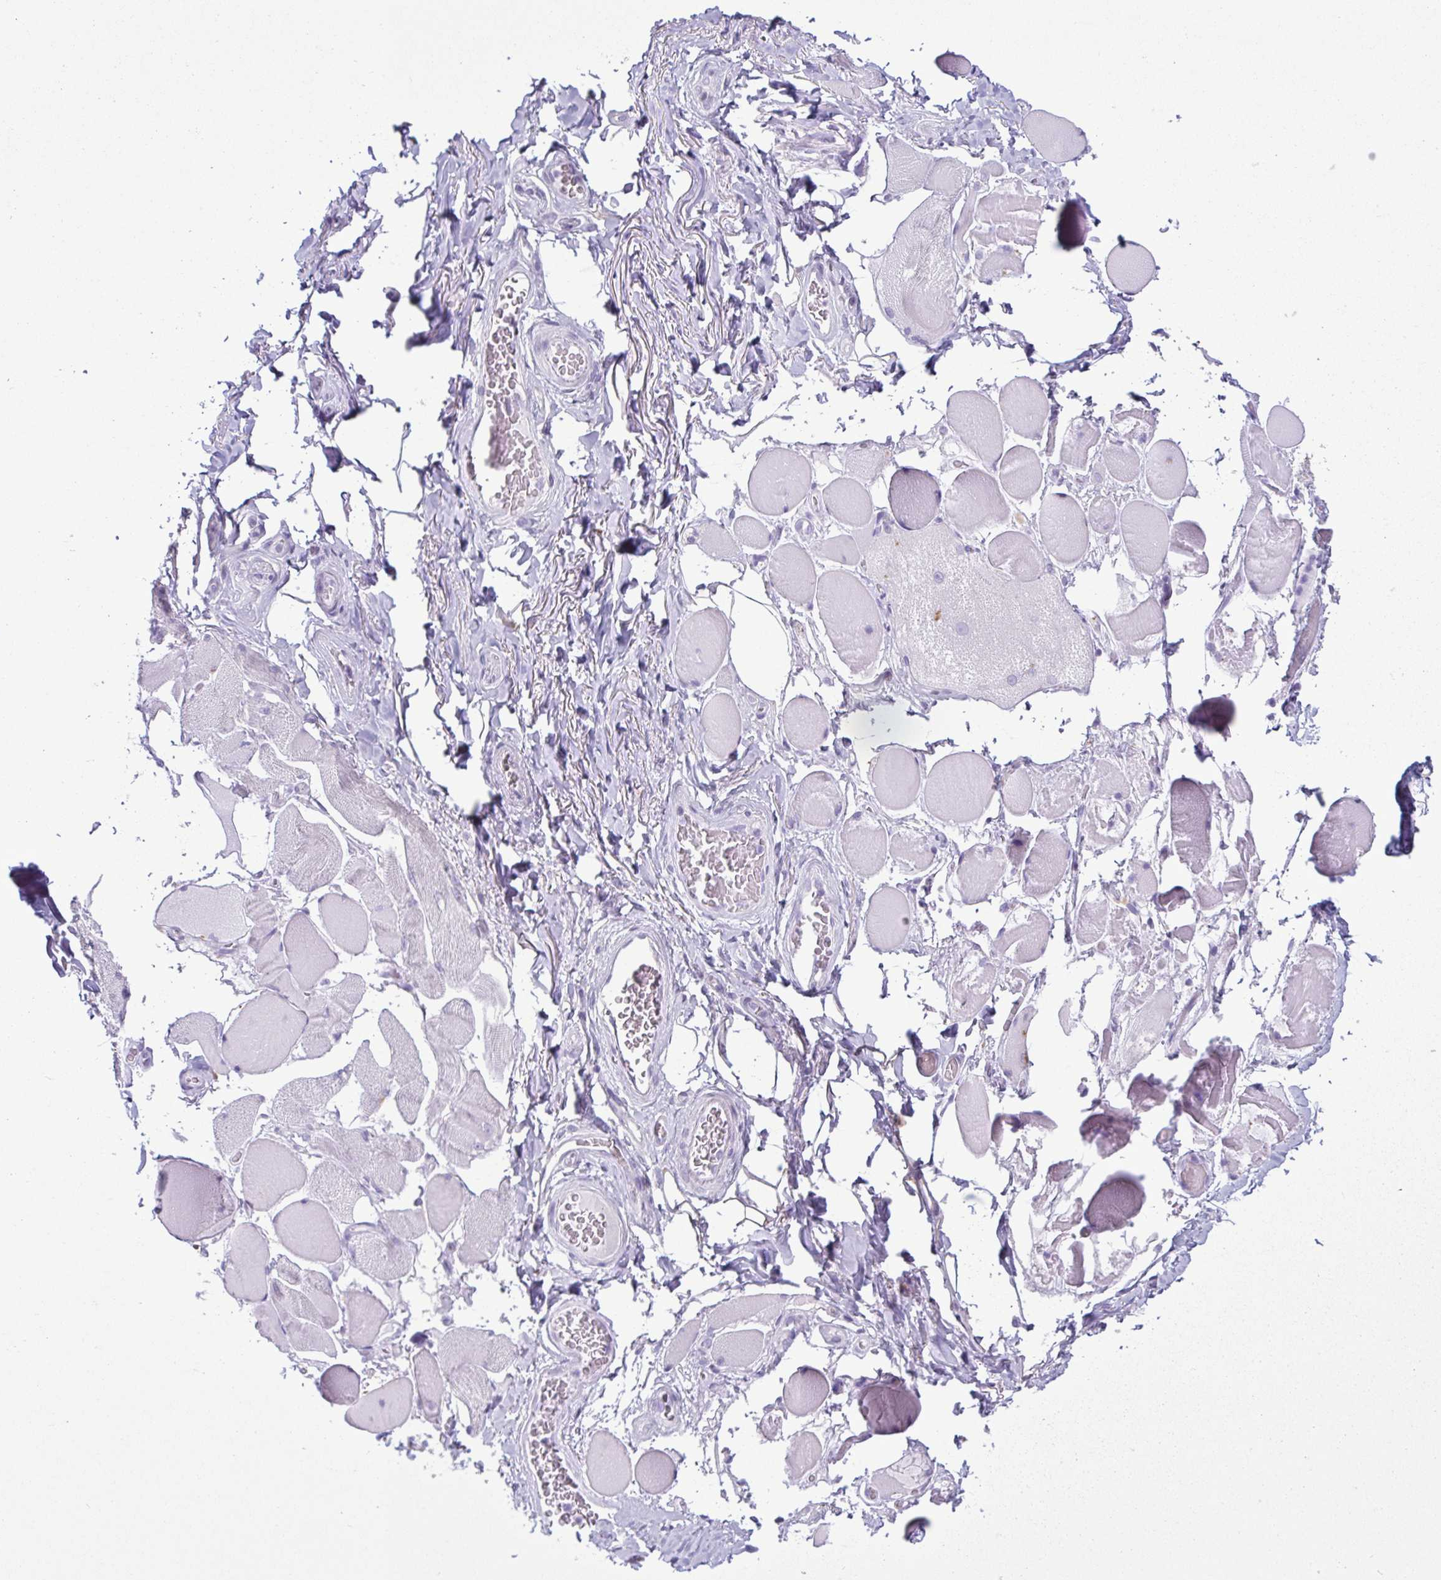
{"staining": {"intensity": "negative", "quantity": "none", "location": "none"}, "tissue": "skeletal muscle", "cell_type": "Myocytes", "image_type": "normal", "snomed": [{"axis": "morphology", "description": "Normal tissue, NOS"}, {"axis": "topography", "description": "Skeletal muscle"}, {"axis": "topography", "description": "Anal"}, {"axis": "topography", "description": "Peripheral nerve tissue"}], "caption": "An image of human skeletal muscle is negative for staining in myocytes. The staining was performed using DAB to visualize the protein expression in brown, while the nuclei were stained in blue with hematoxylin (Magnification: 20x).", "gene": "LTF", "patient": {"sex": "male", "age": 53}}